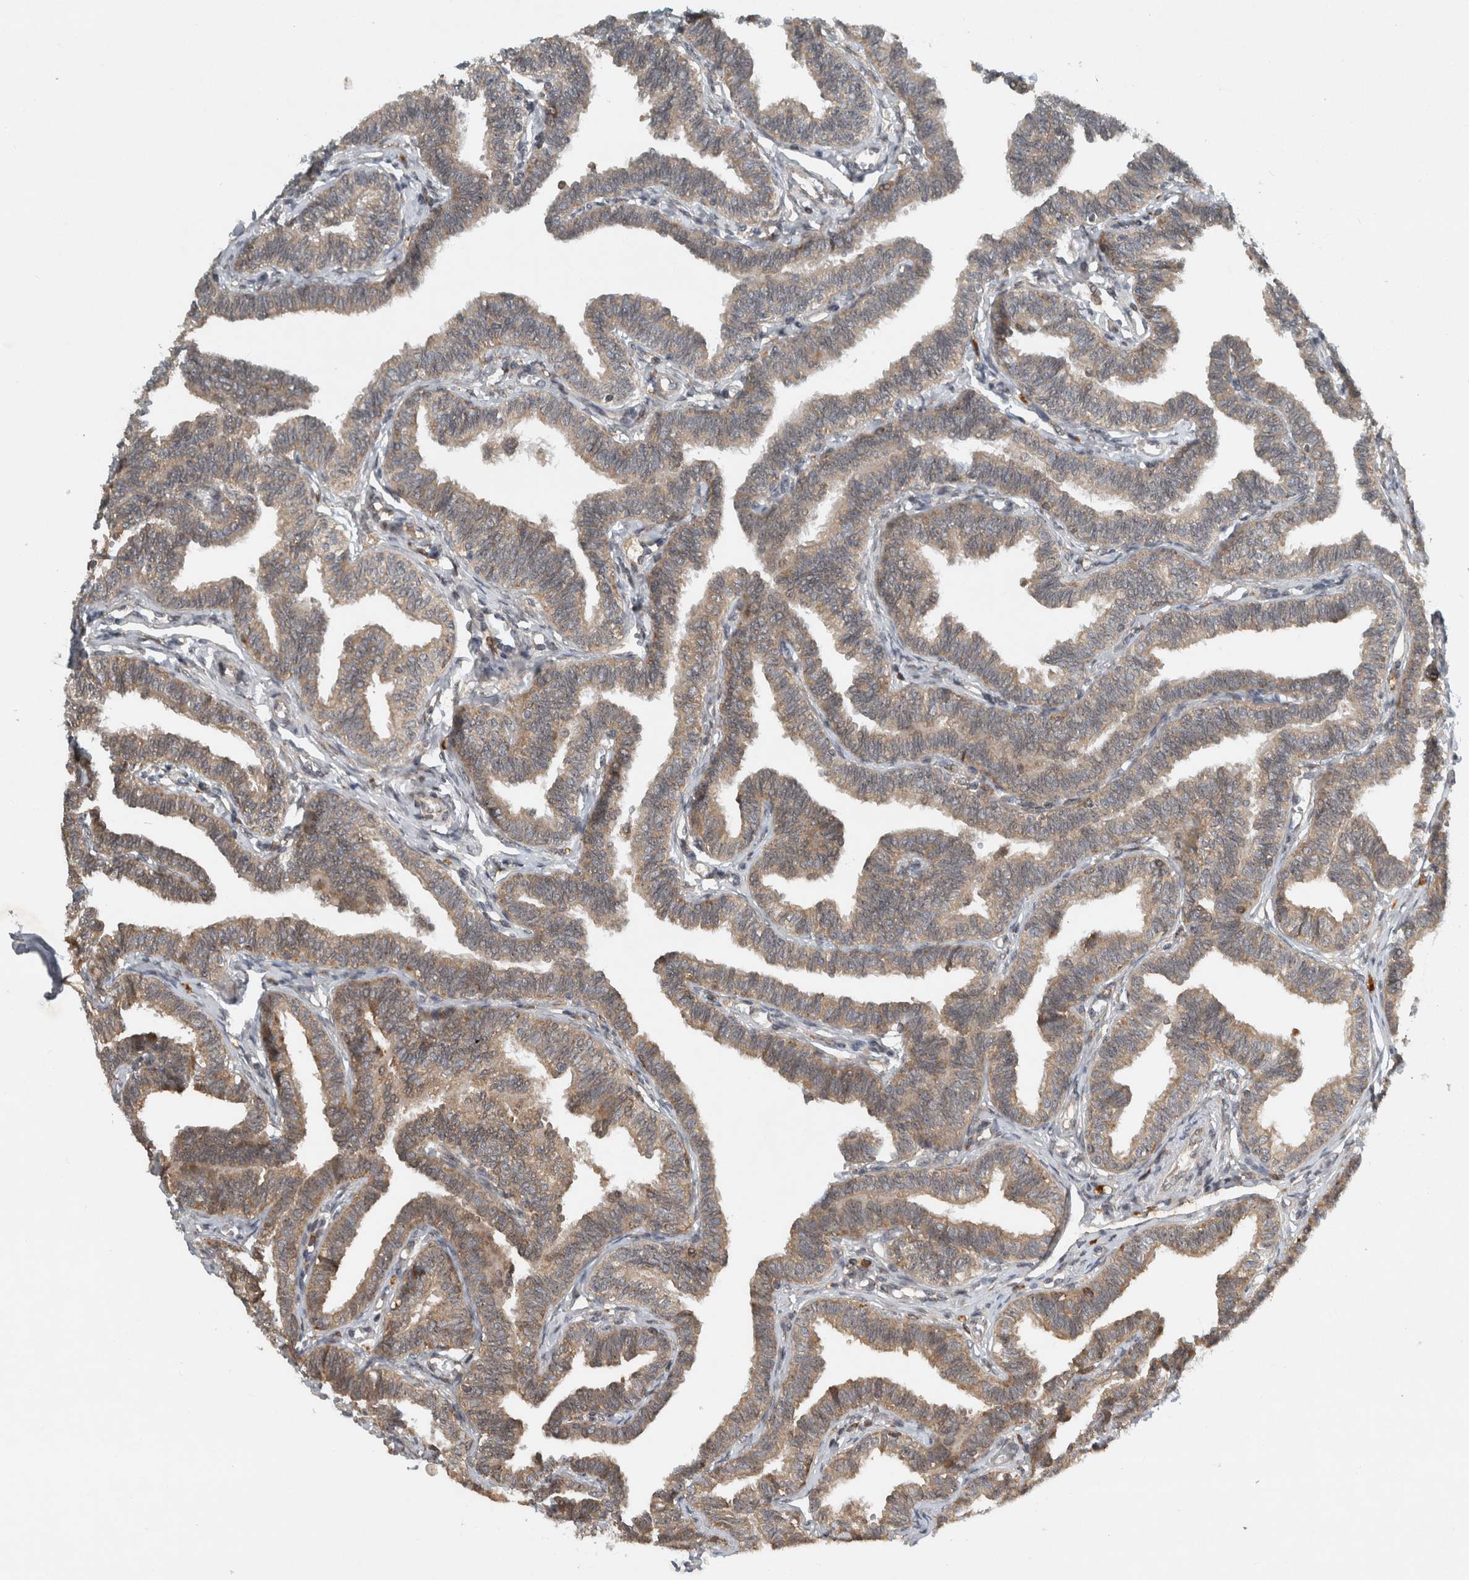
{"staining": {"intensity": "moderate", "quantity": "25%-75%", "location": "cytoplasmic/membranous,nuclear"}, "tissue": "fallopian tube", "cell_type": "Glandular cells", "image_type": "normal", "snomed": [{"axis": "morphology", "description": "Normal tissue, NOS"}, {"axis": "topography", "description": "Fallopian tube"}, {"axis": "topography", "description": "Ovary"}], "caption": "Immunohistochemical staining of unremarkable fallopian tube reveals moderate cytoplasmic/membranous,nuclear protein expression in about 25%-75% of glandular cells. Nuclei are stained in blue.", "gene": "GPR137B", "patient": {"sex": "female", "age": 23}}